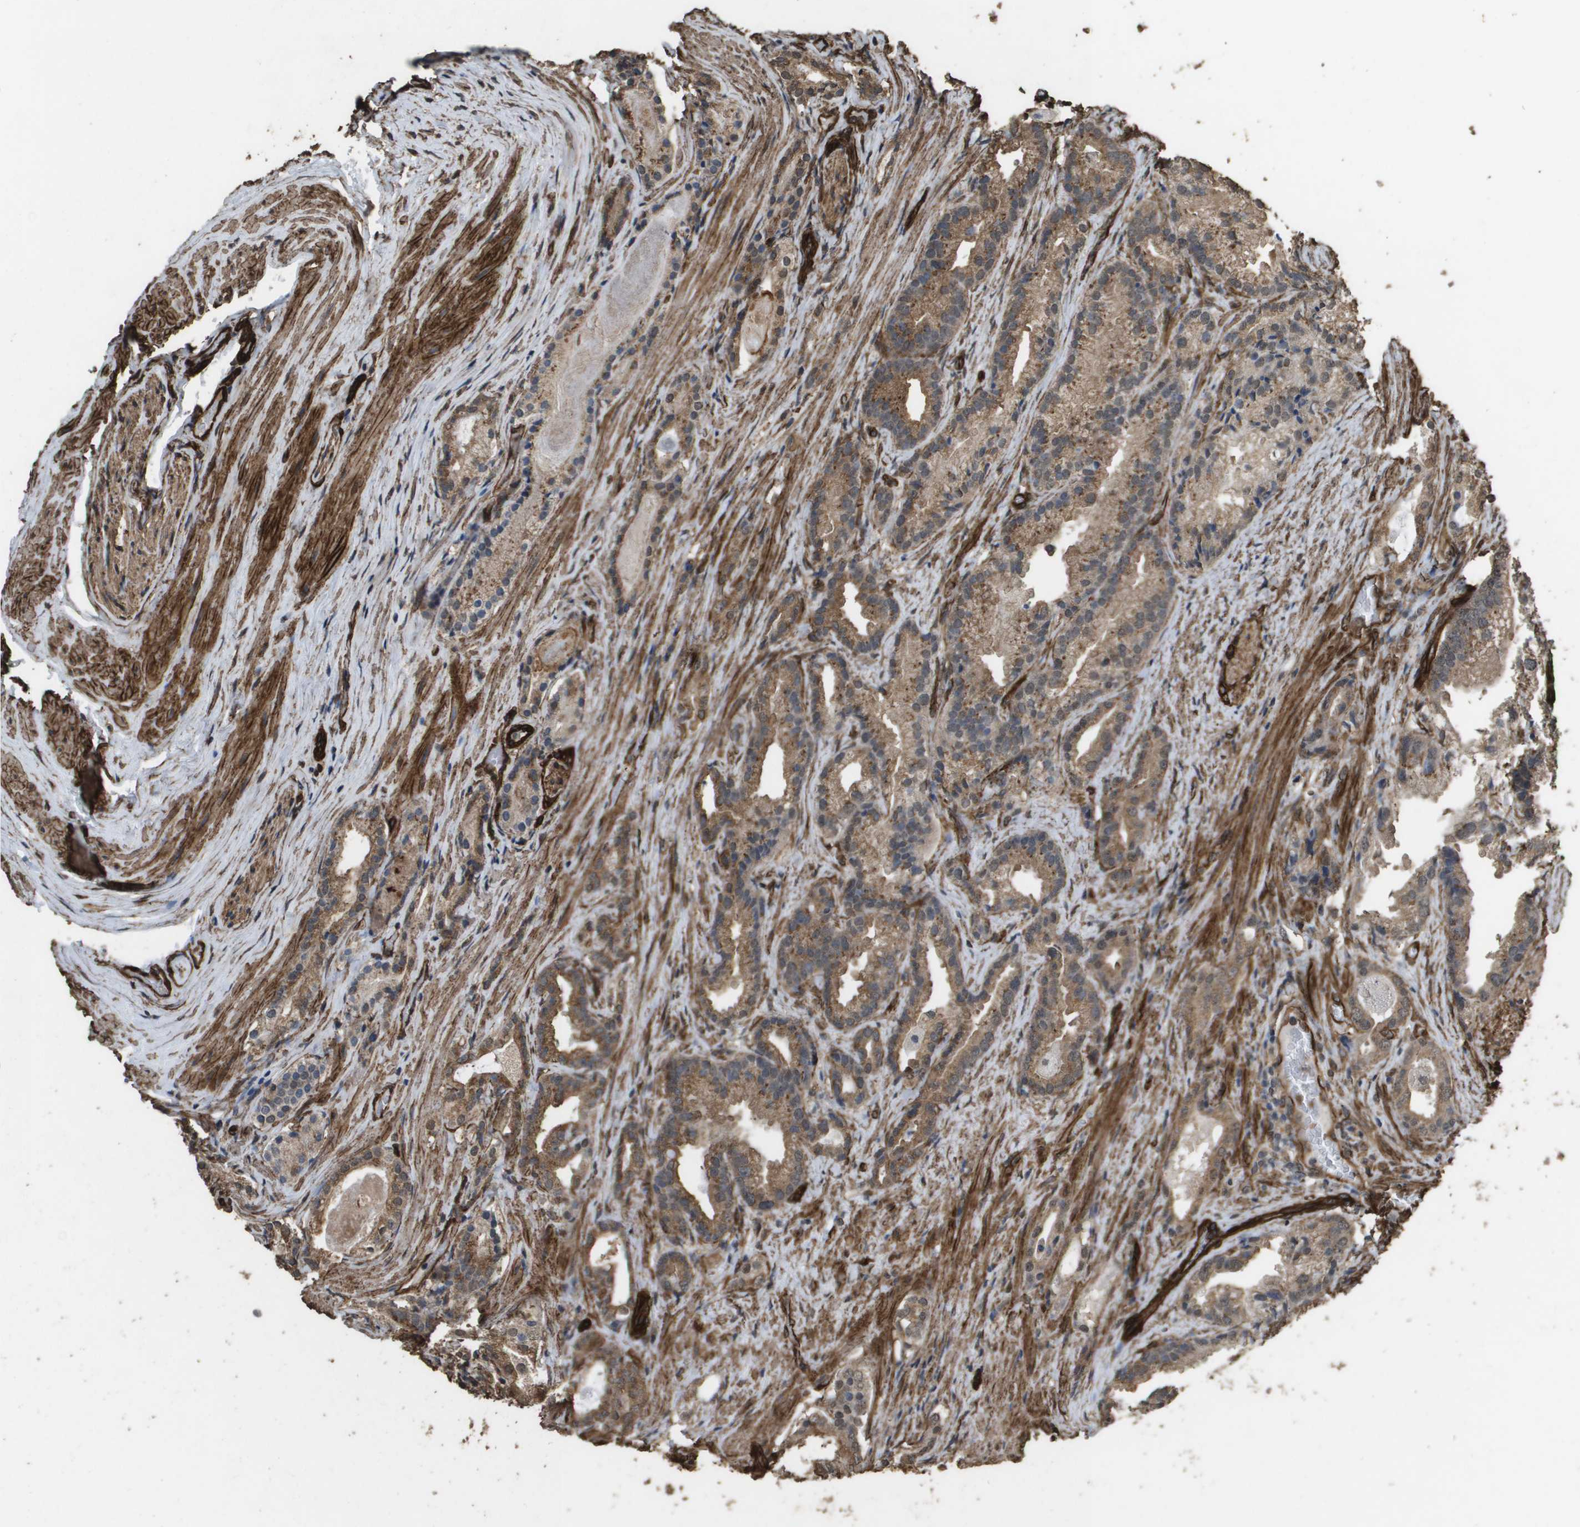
{"staining": {"intensity": "moderate", "quantity": ">75%", "location": "cytoplasmic/membranous"}, "tissue": "prostate cancer", "cell_type": "Tumor cells", "image_type": "cancer", "snomed": [{"axis": "morphology", "description": "Adenocarcinoma, Low grade"}, {"axis": "topography", "description": "Prostate"}], "caption": "Protein analysis of prostate low-grade adenocarcinoma tissue reveals moderate cytoplasmic/membranous positivity in about >75% of tumor cells. (DAB = brown stain, brightfield microscopy at high magnification).", "gene": "AAMP", "patient": {"sex": "male", "age": 59}}